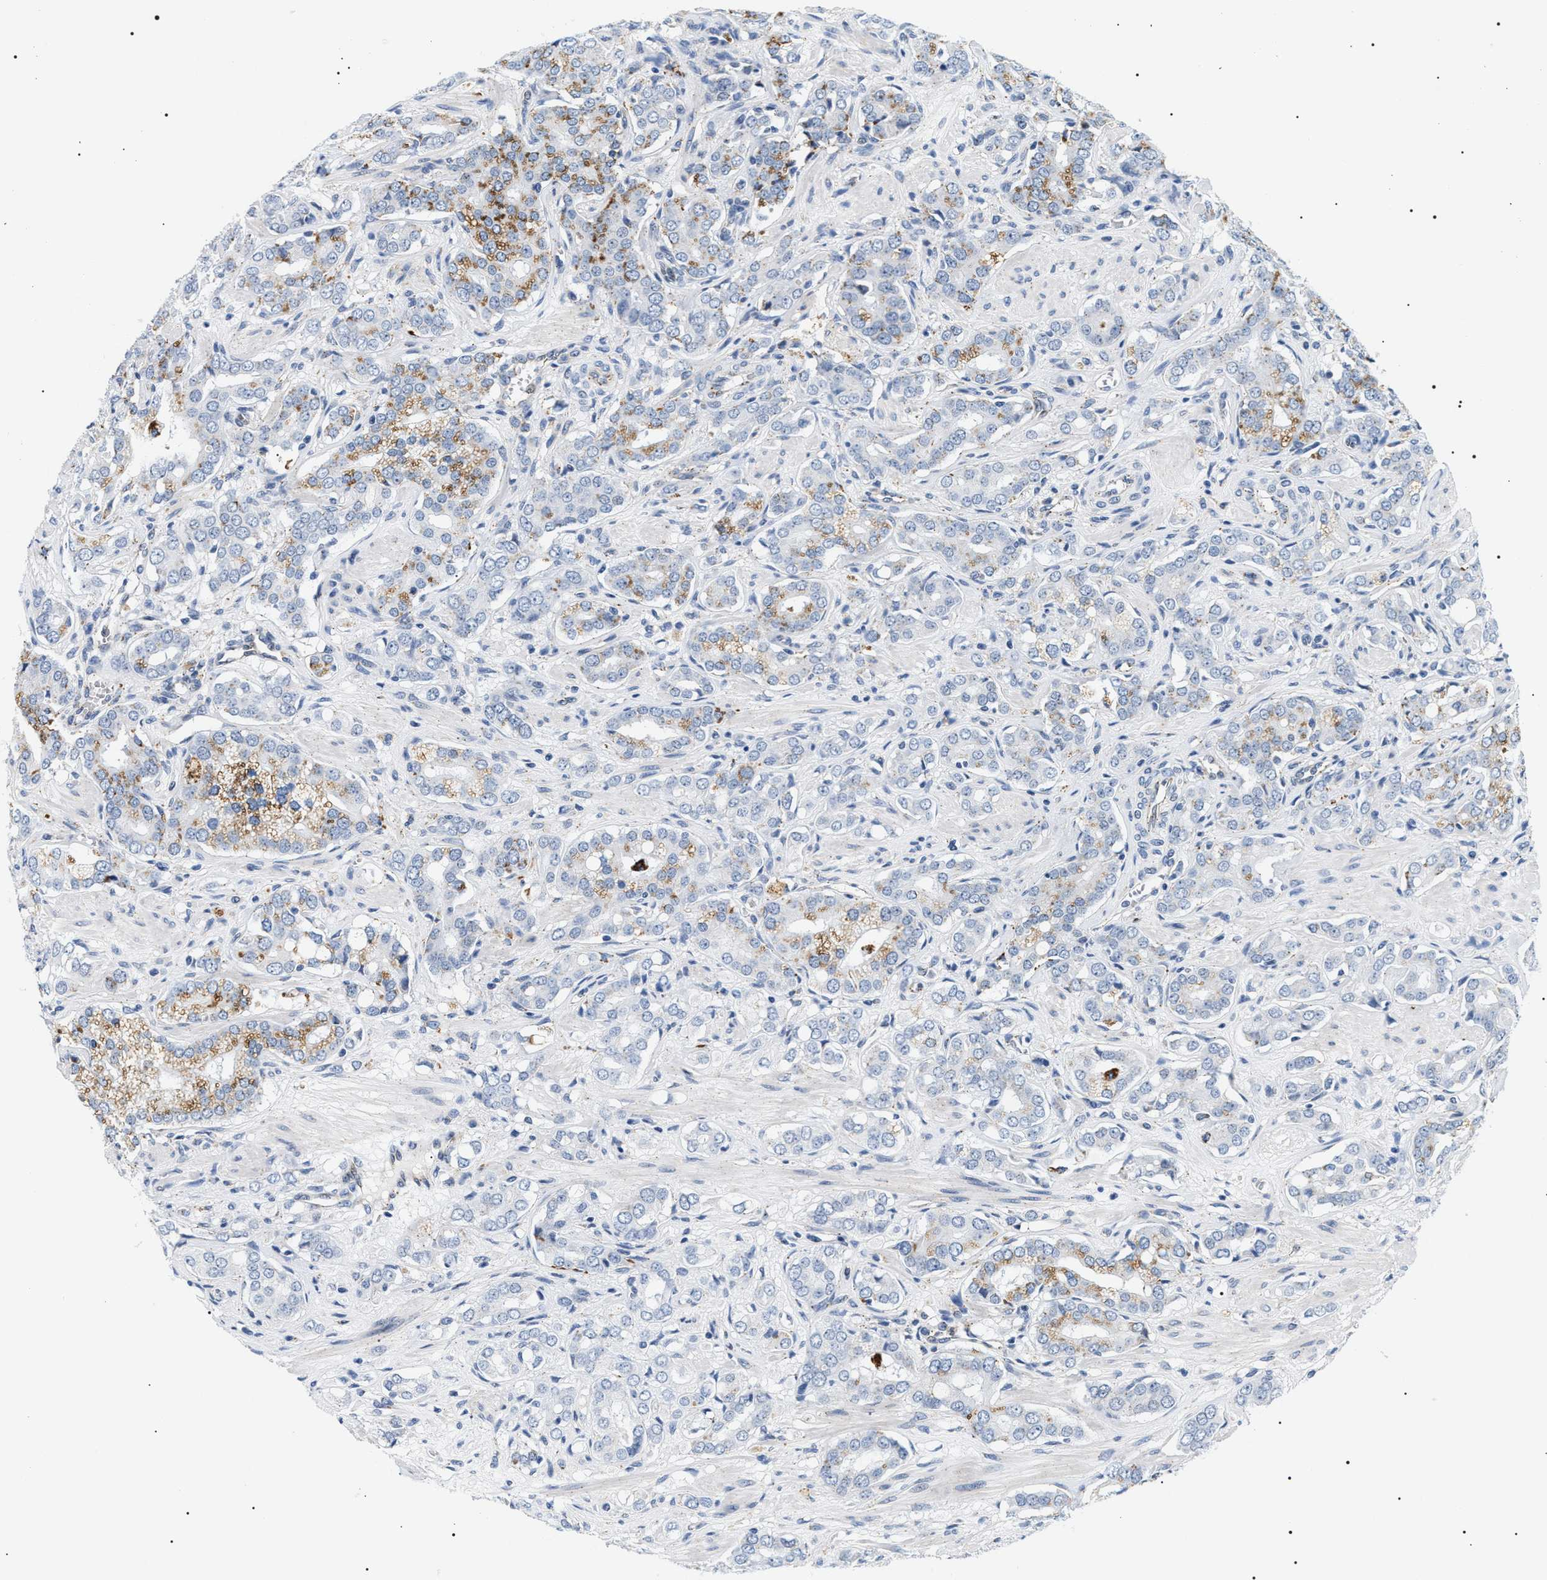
{"staining": {"intensity": "moderate", "quantity": "<25%", "location": "cytoplasmic/membranous"}, "tissue": "prostate cancer", "cell_type": "Tumor cells", "image_type": "cancer", "snomed": [{"axis": "morphology", "description": "Adenocarcinoma, High grade"}, {"axis": "topography", "description": "Prostate"}], "caption": "The micrograph demonstrates staining of high-grade adenocarcinoma (prostate), revealing moderate cytoplasmic/membranous protein staining (brown color) within tumor cells. The staining is performed using DAB (3,3'-diaminobenzidine) brown chromogen to label protein expression. The nuclei are counter-stained blue using hematoxylin.", "gene": "HSD17B11", "patient": {"sex": "male", "age": 52}}